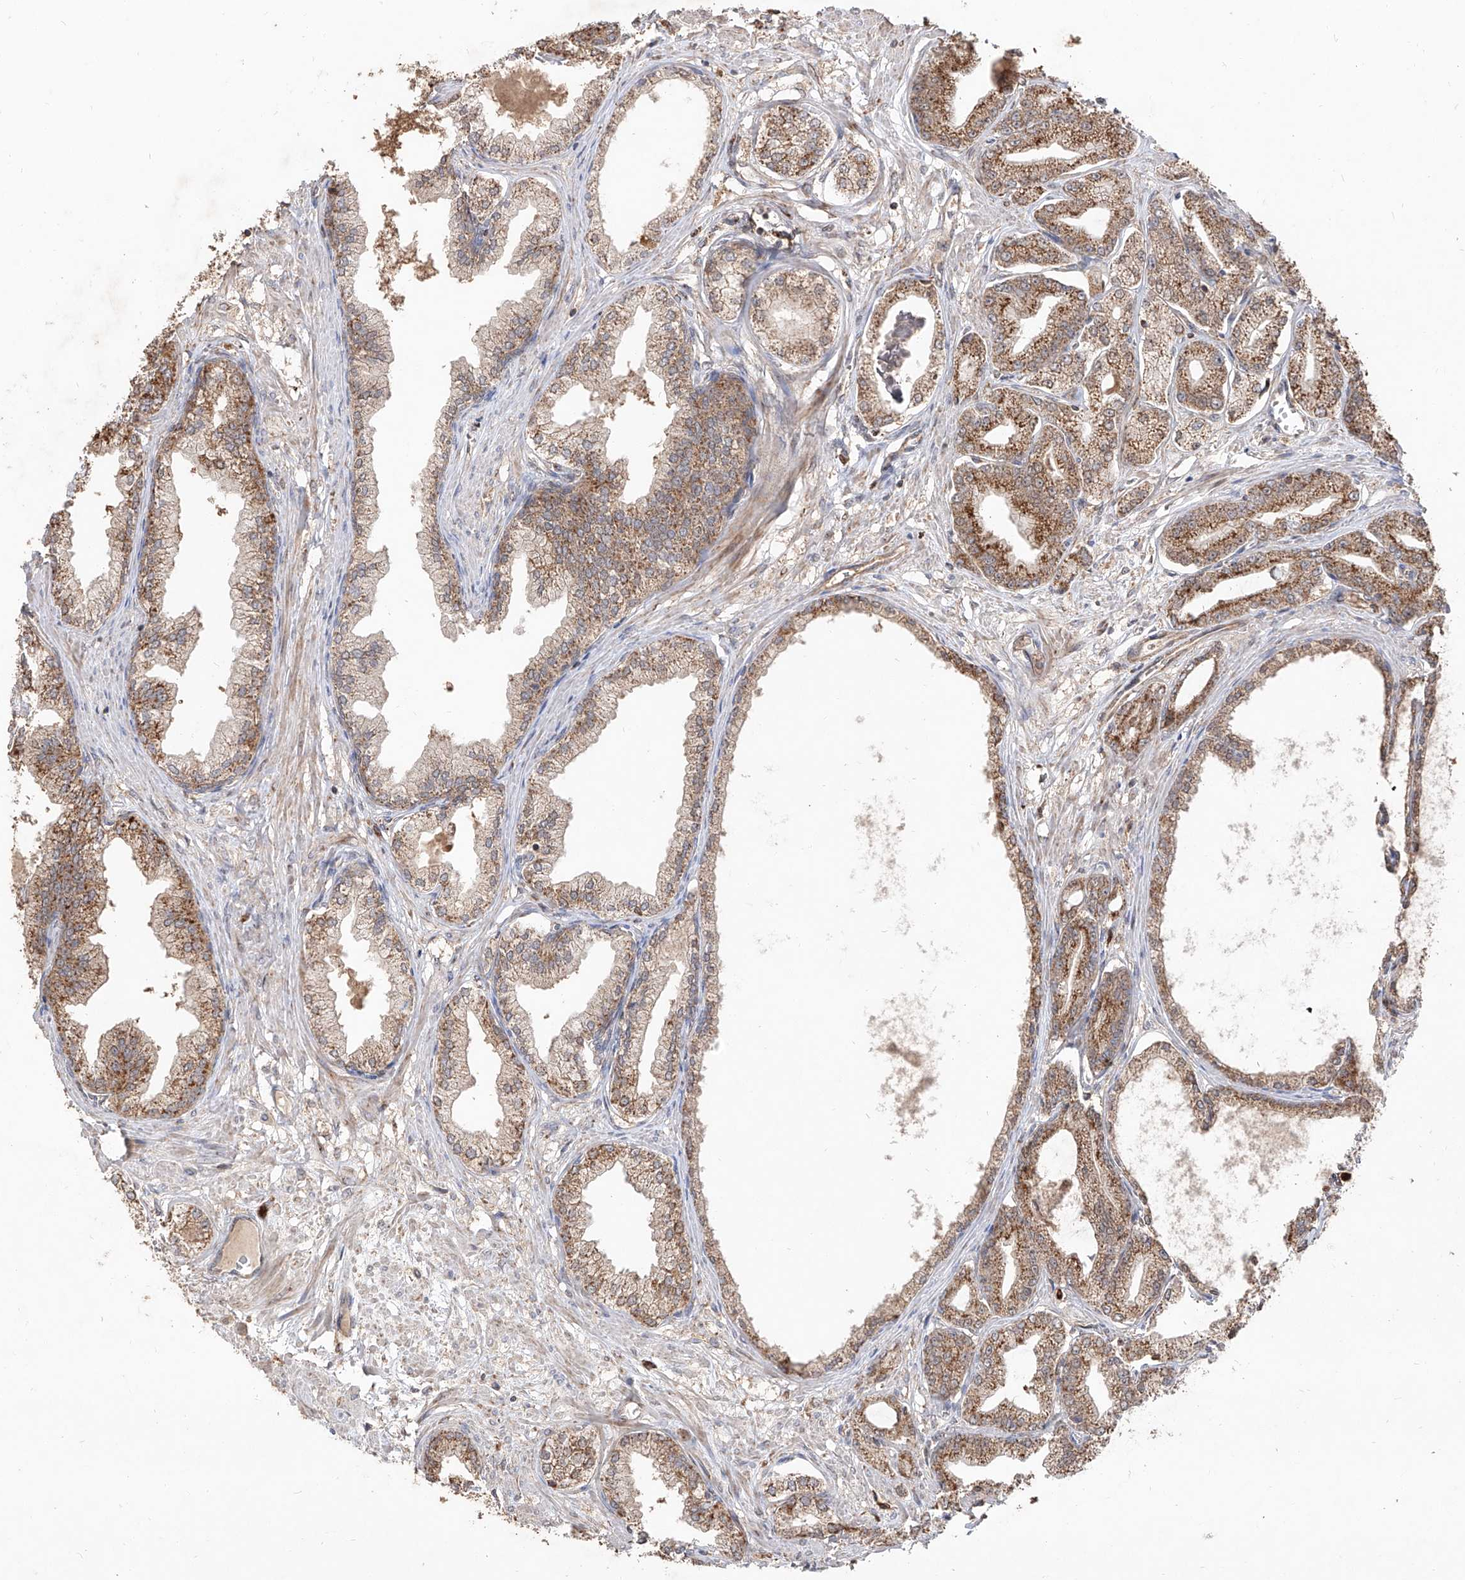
{"staining": {"intensity": "moderate", "quantity": ">75%", "location": "cytoplasmic/membranous"}, "tissue": "prostate cancer", "cell_type": "Tumor cells", "image_type": "cancer", "snomed": [{"axis": "morphology", "description": "Adenocarcinoma, Low grade"}, {"axis": "topography", "description": "Prostate"}], "caption": "Human prostate cancer stained with a protein marker demonstrates moderate staining in tumor cells.", "gene": "AIM2", "patient": {"sex": "male", "age": 63}}